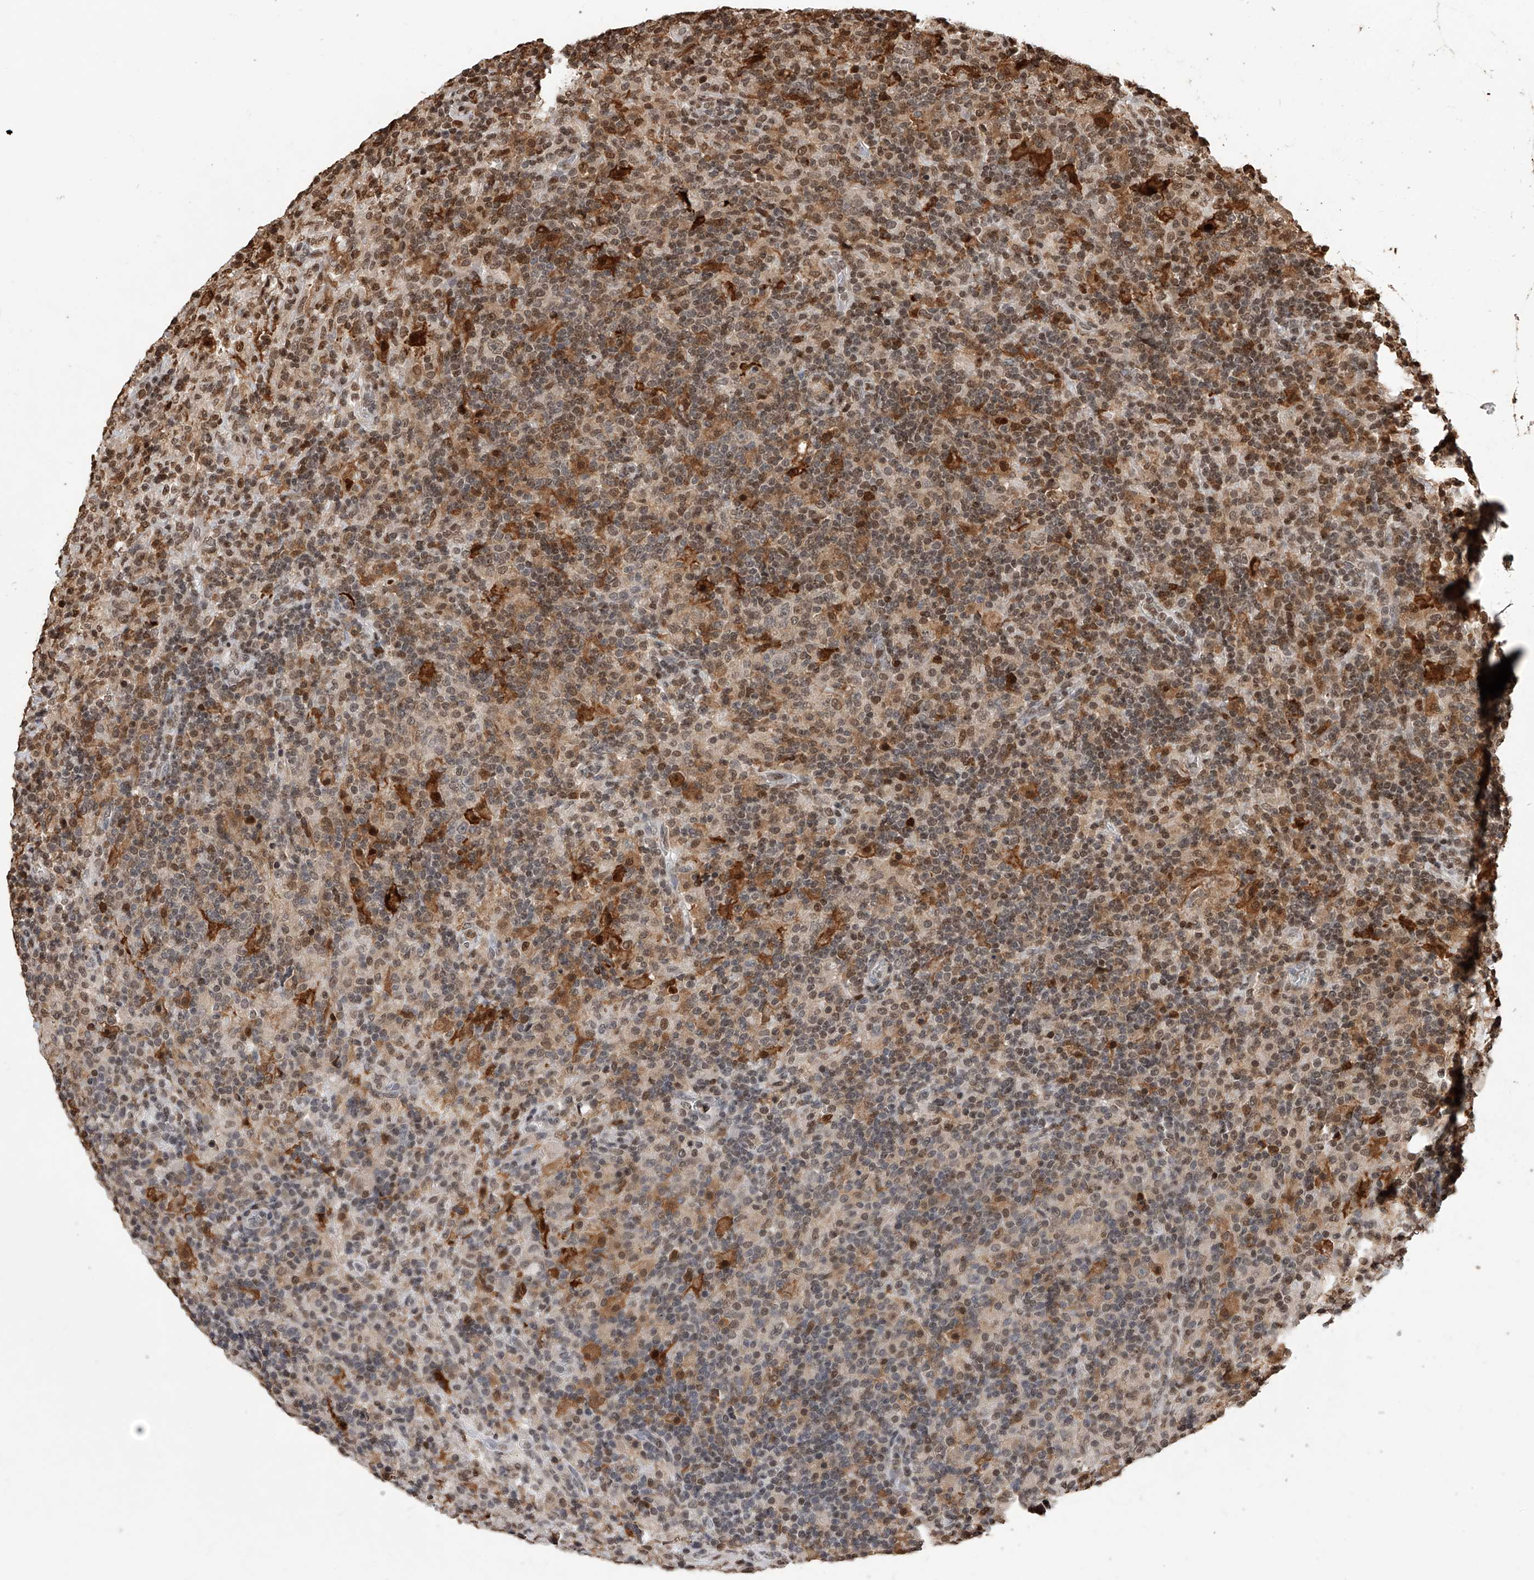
{"staining": {"intensity": "negative", "quantity": "none", "location": "none"}, "tissue": "lymphoma", "cell_type": "Tumor cells", "image_type": "cancer", "snomed": [{"axis": "morphology", "description": "Hodgkin's disease, NOS"}, {"axis": "topography", "description": "Lymph node"}], "caption": "DAB immunohistochemical staining of human Hodgkin's disease demonstrates no significant staining in tumor cells. Brightfield microscopy of immunohistochemistry (IHC) stained with DAB (3,3'-diaminobenzidine) (brown) and hematoxylin (blue), captured at high magnification.", "gene": "CFAP410", "patient": {"sex": "male", "age": 70}}